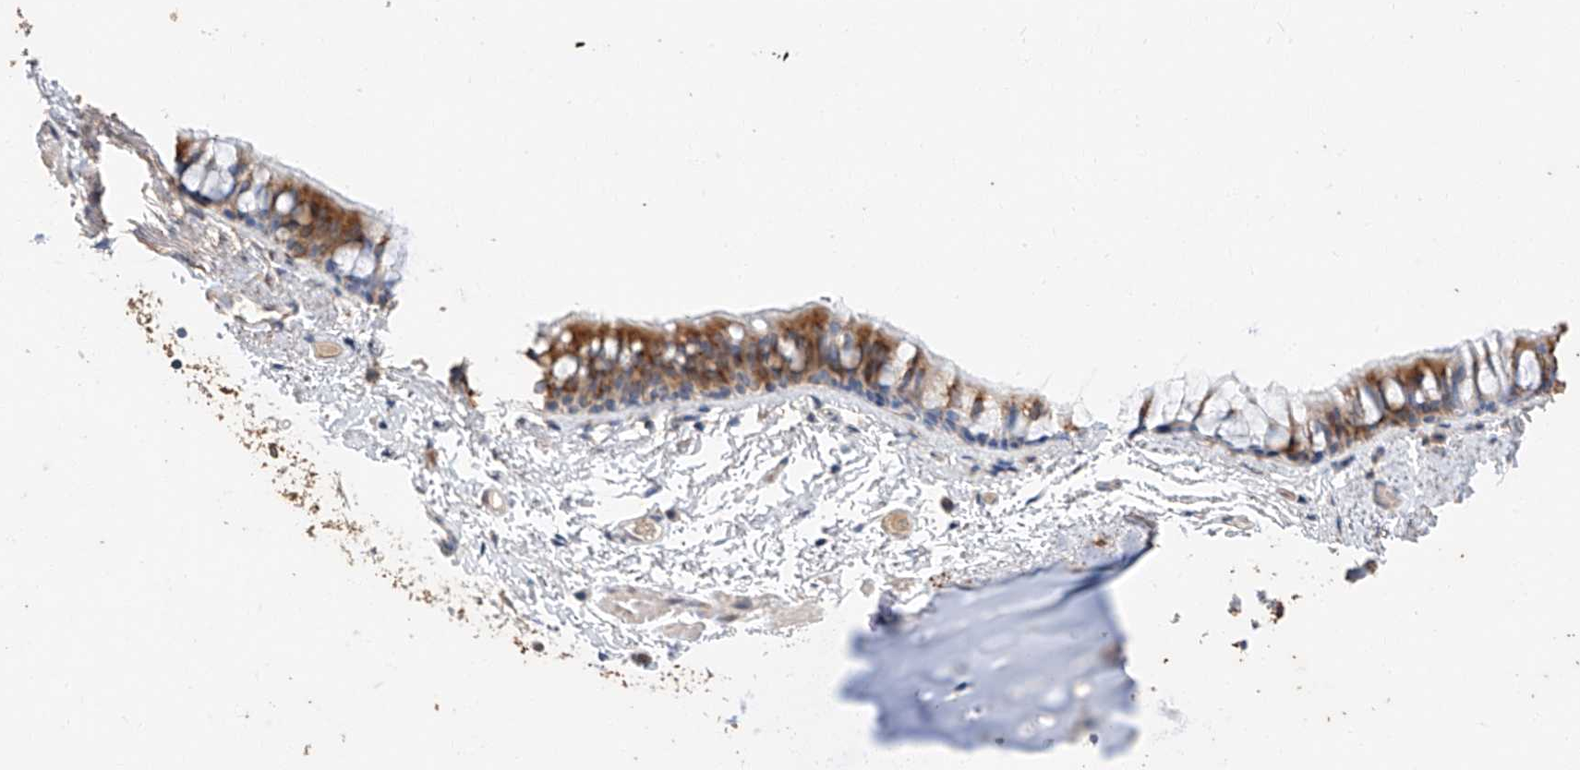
{"staining": {"intensity": "moderate", "quantity": ">75%", "location": "cytoplasmic/membranous"}, "tissue": "bronchus", "cell_type": "Respiratory epithelial cells", "image_type": "normal", "snomed": [{"axis": "morphology", "description": "Normal tissue, NOS"}, {"axis": "topography", "description": "Cartilage tissue"}, {"axis": "topography", "description": "Bronchus"}], "caption": "Unremarkable bronchus shows moderate cytoplasmic/membranous expression in approximately >75% of respiratory epithelial cells, visualized by immunohistochemistry.", "gene": "CERS4", "patient": {"sex": "female", "age": 73}}